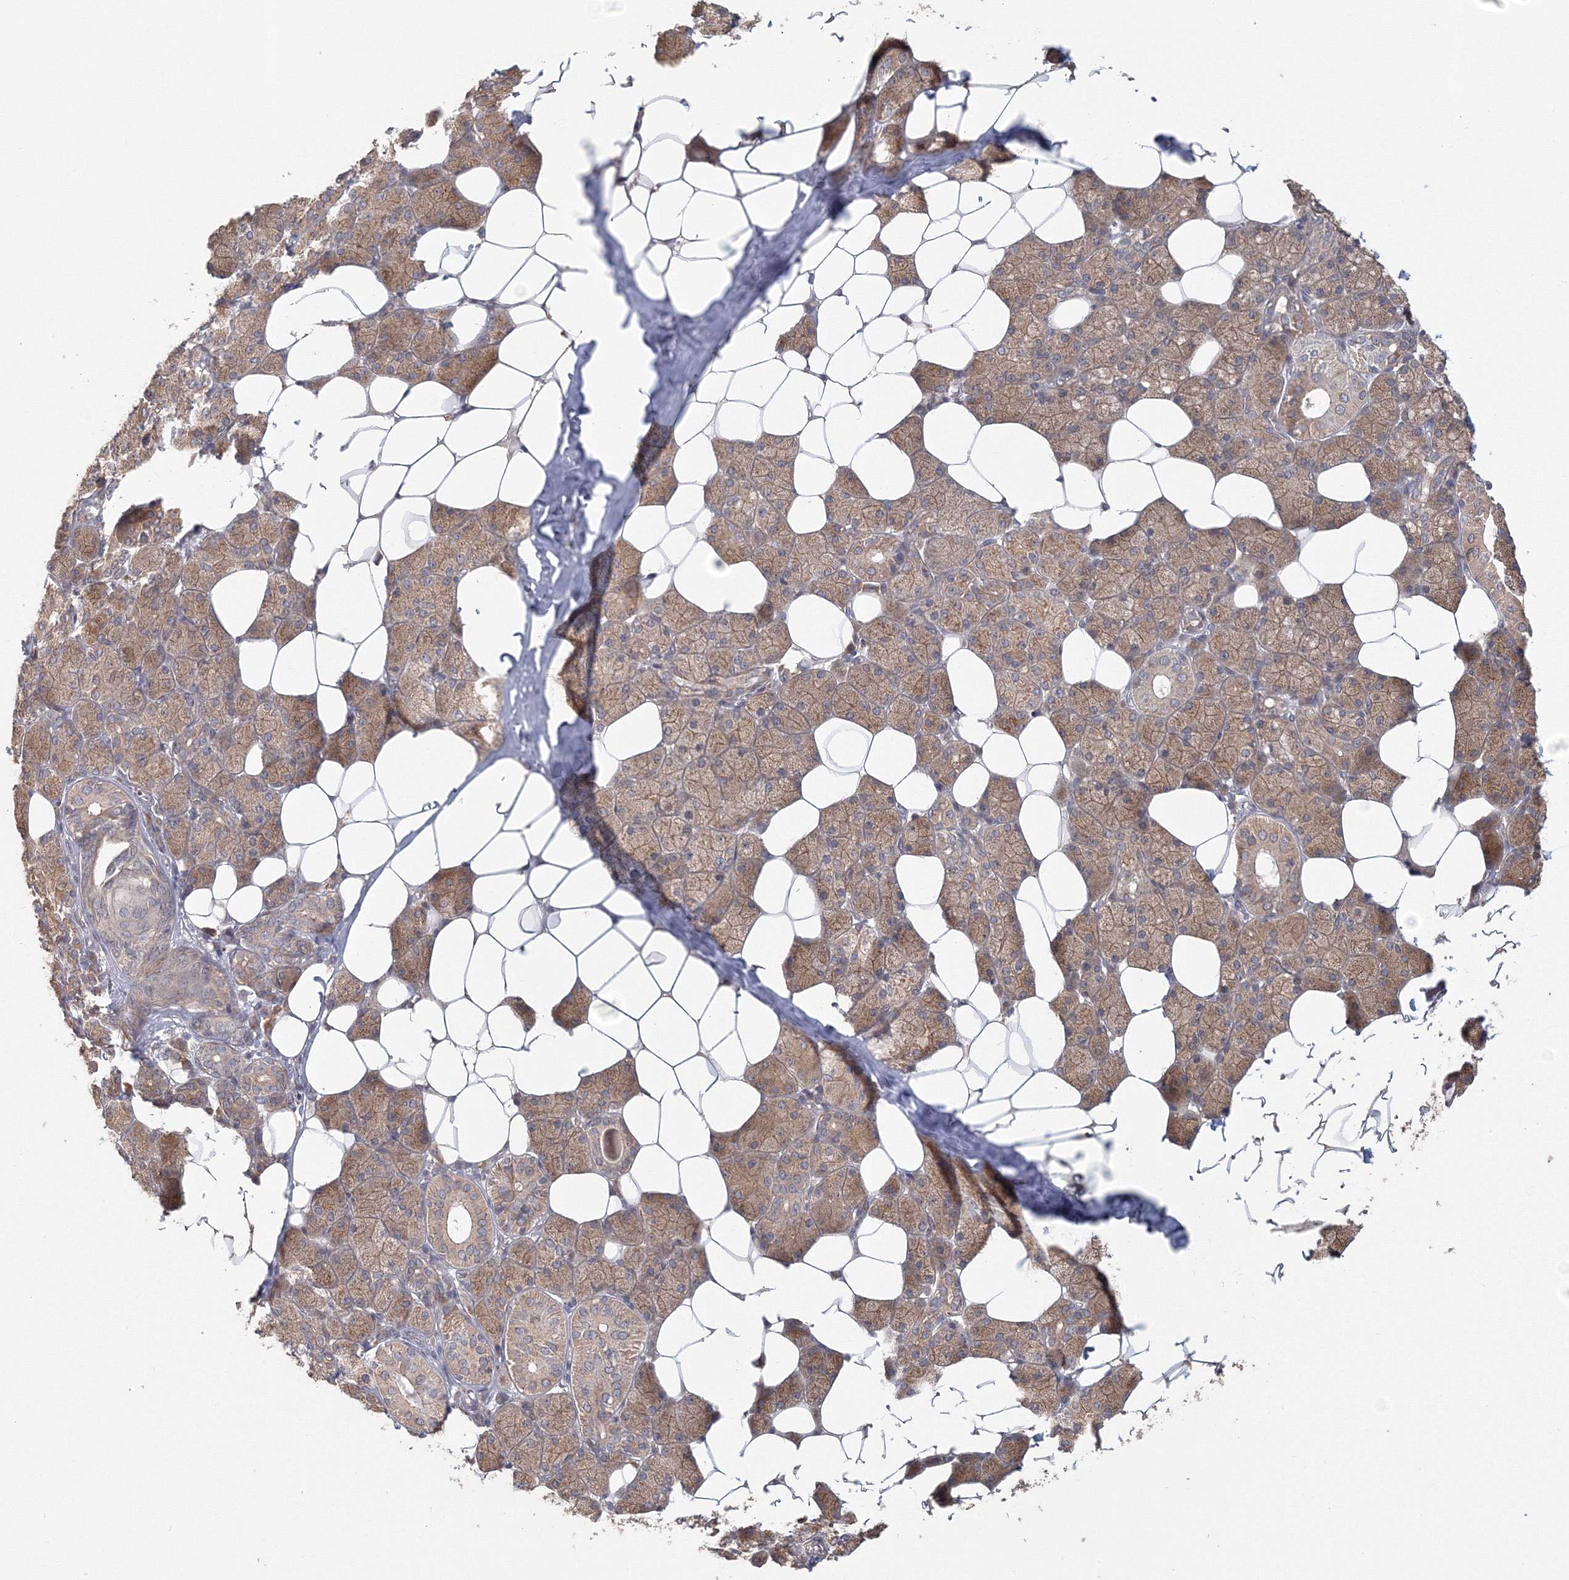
{"staining": {"intensity": "moderate", "quantity": "25%-75%", "location": "cytoplasmic/membranous"}, "tissue": "salivary gland", "cell_type": "Glandular cells", "image_type": "normal", "snomed": [{"axis": "morphology", "description": "Normal tissue, NOS"}, {"axis": "topography", "description": "Salivary gland"}], "caption": "A brown stain shows moderate cytoplasmic/membranous expression of a protein in glandular cells of unremarkable salivary gland. (DAB (3,3'-diaminobenzidine) = brown stain, brightfield microscopy at high magnification).", "gene": "TACC2", "patient": {"sex": "female", "age": 33}}